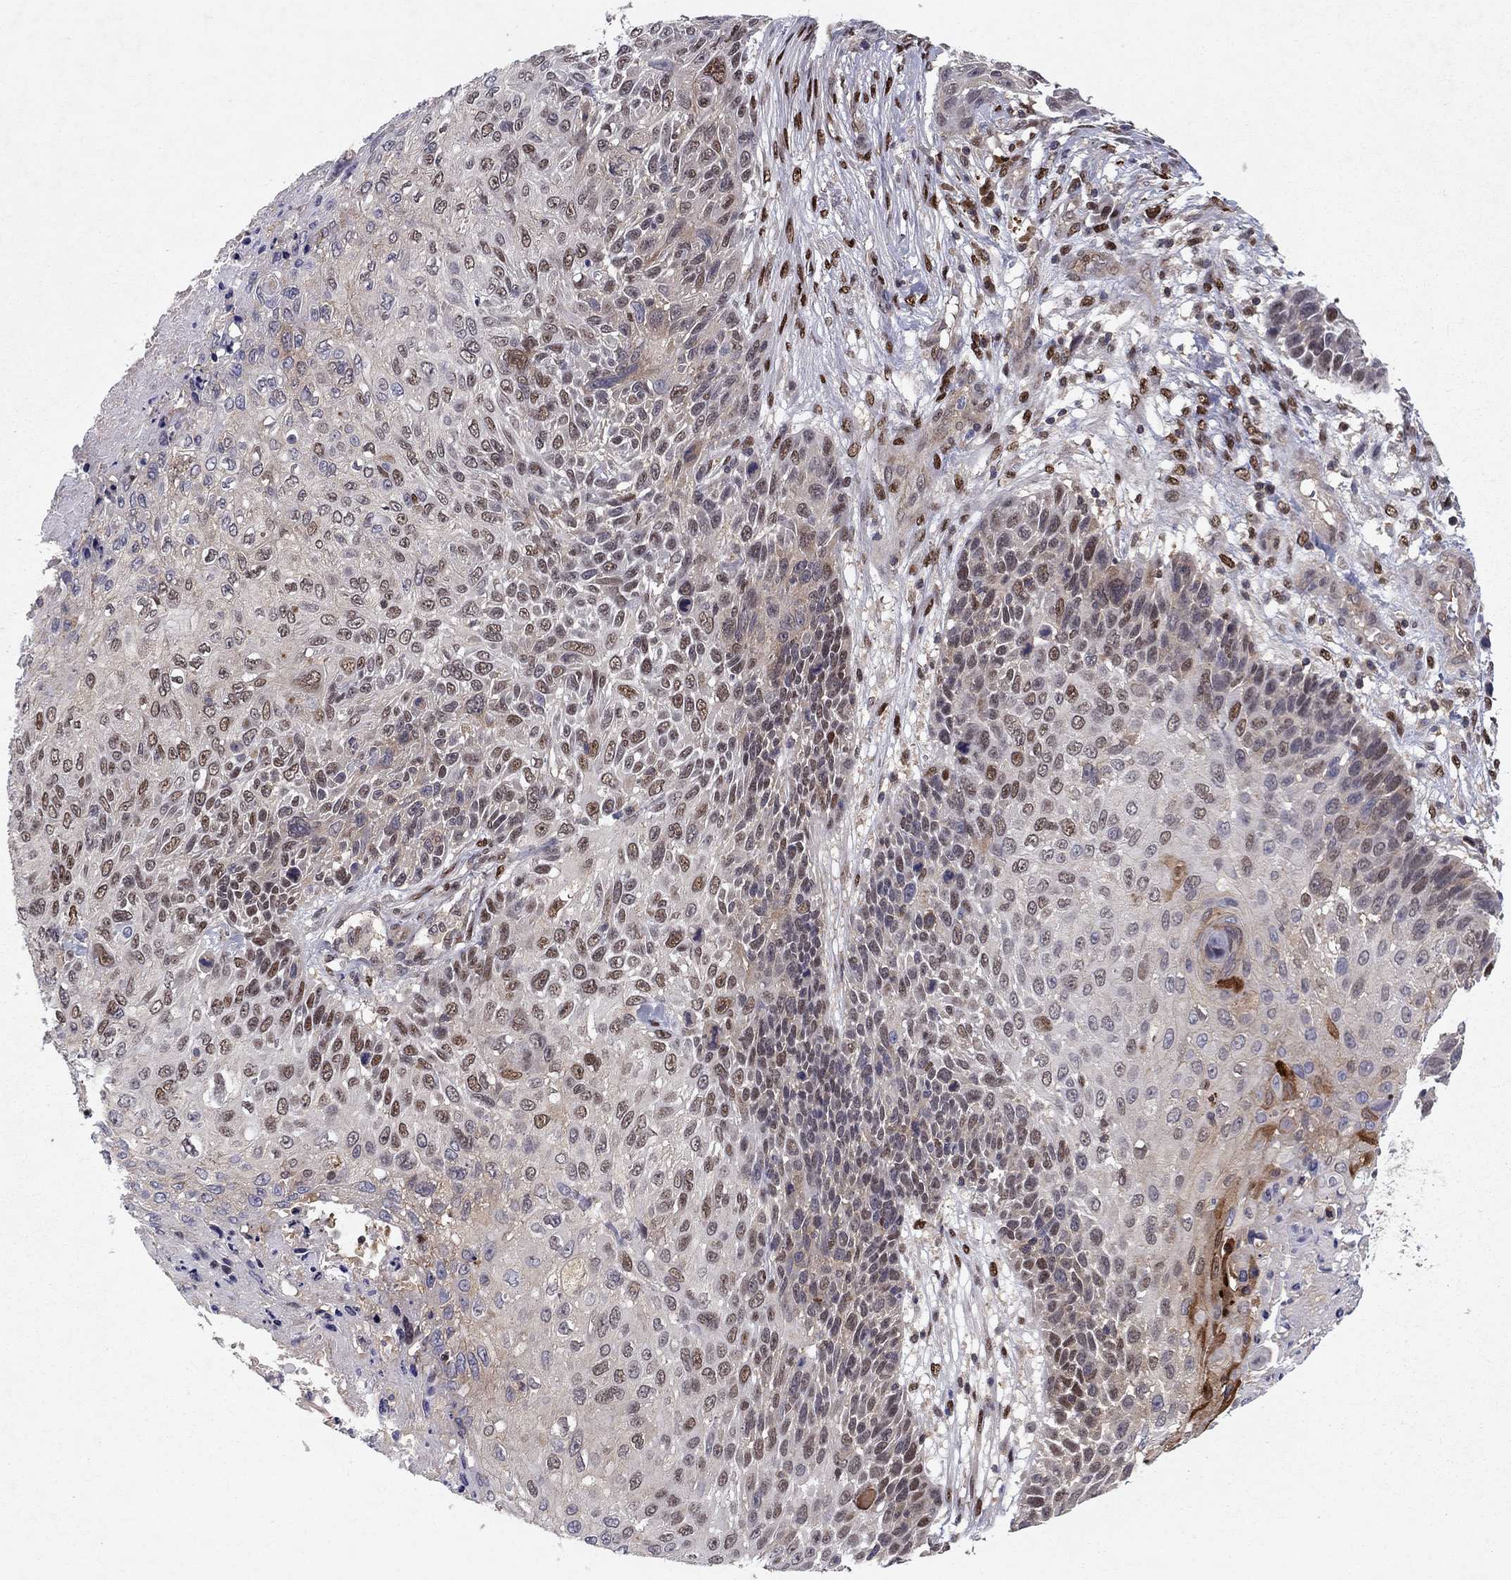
{"staining": {"intensity": "moderate", "quantity": "<25%", "location": "nuclear"}, "tissue": "skin cancer", "cell_type": "Tumor cells", "image_type": "cancer", "snomed": [{"axis": "morphology", "description": "Squamous cell carcinoma, NOS"}, {"axis": "topography", "description": "Skin"}], "caption": "Human skin cancer (squamous cell carcinoma) stained for a protein (brown) shows moderate nuclear positive expression in approximately <25% of tumor cells.", "gene": "CRTC1", "patient": {"sex": "male", "age": 92}}